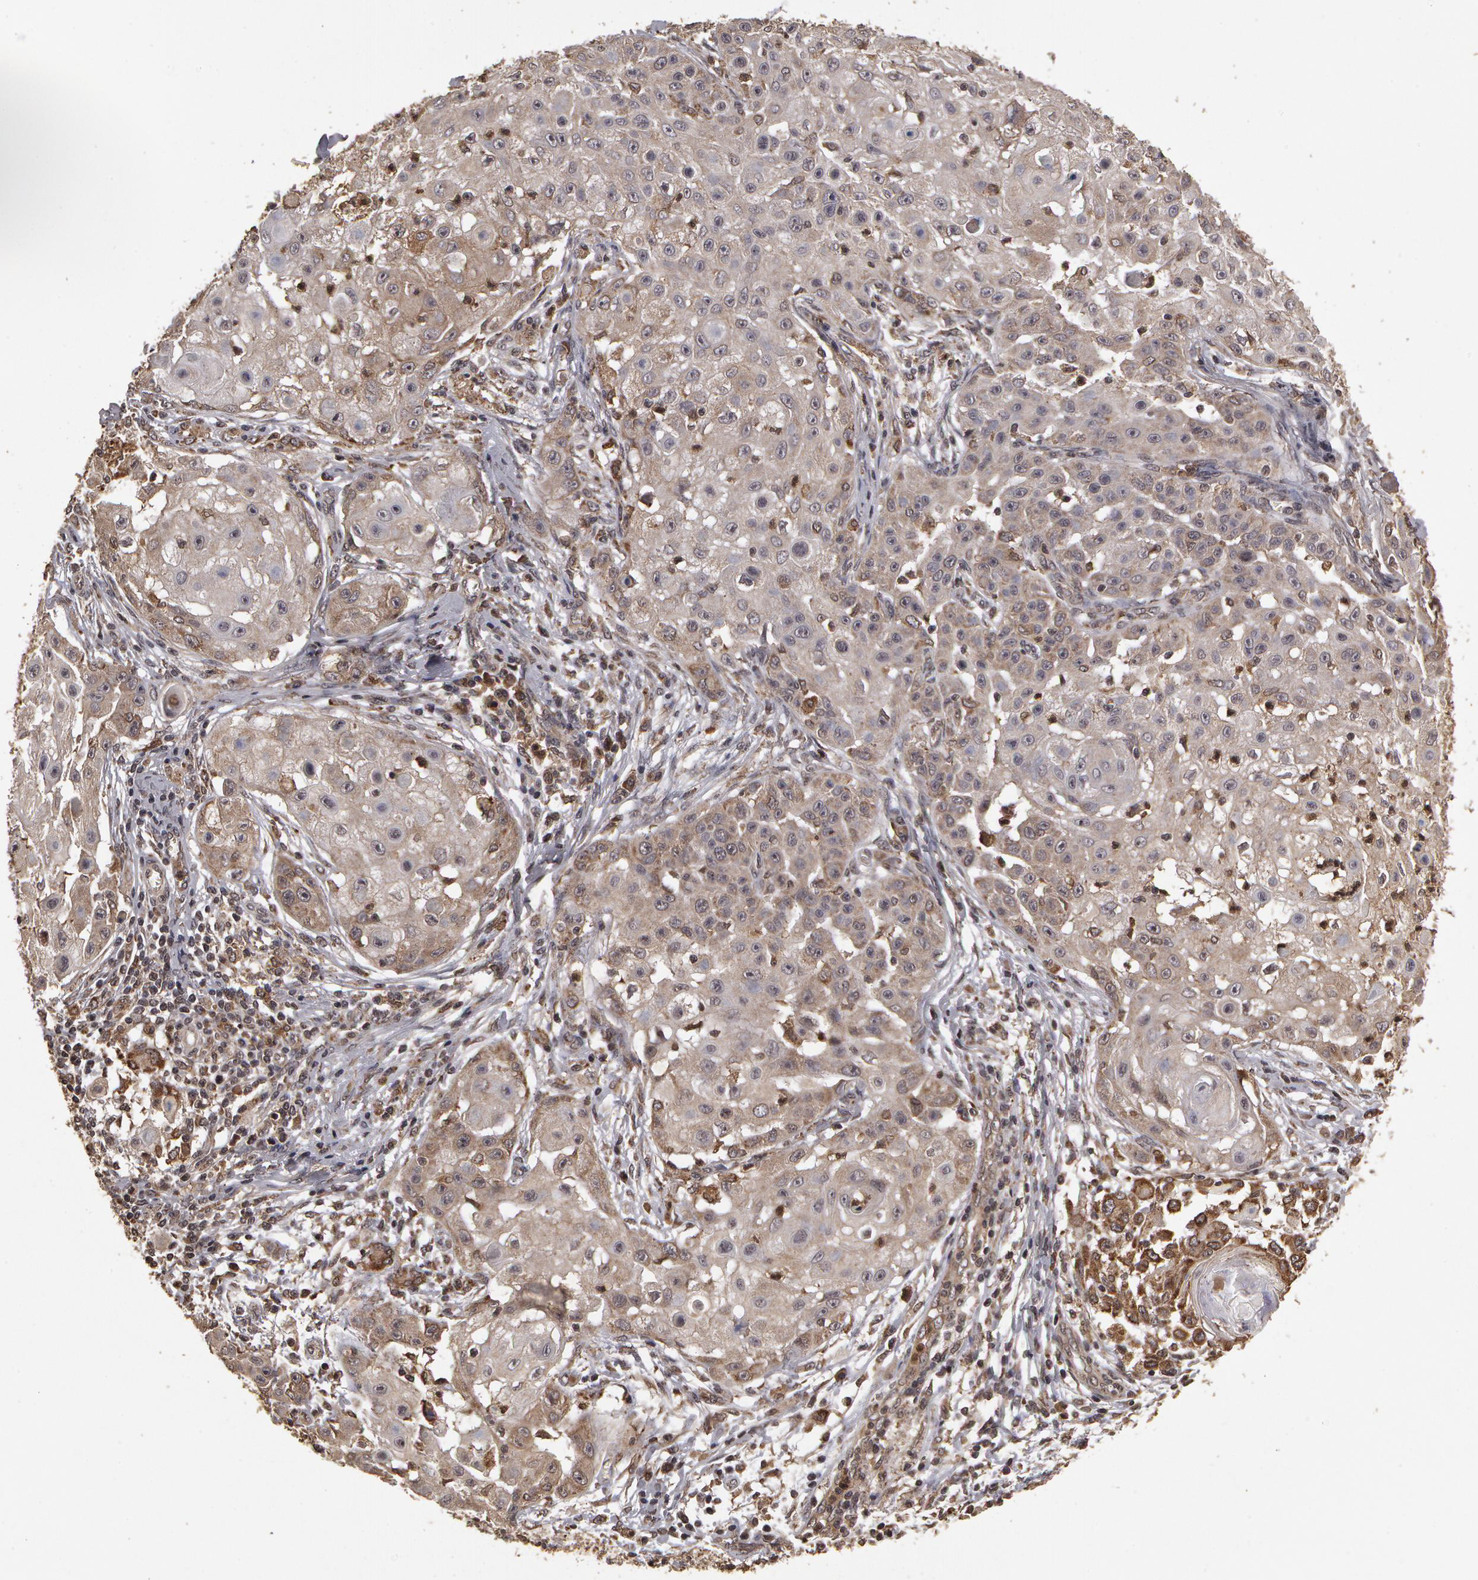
{"staining": {"intensity": "negative", "quantity": "none", "location": "none"}, "tissue": "skin cancer", "cell_type": "Tumor cells", "image_type": "cancer", "snomed": [{"axis": "morphology", "description": "Squamous cell carcinoma, NOS"}, {"axis": "topography", "description": "Skin"}], "caption": "Immunohistochemistry image of neoplastic tissue: human skin cancer (squamous cell carcinoma) stained with DAB displays no significant protein expression in tumor cells.", "gene": "CALR", "patient": {"sex": "female", "age": 57}}